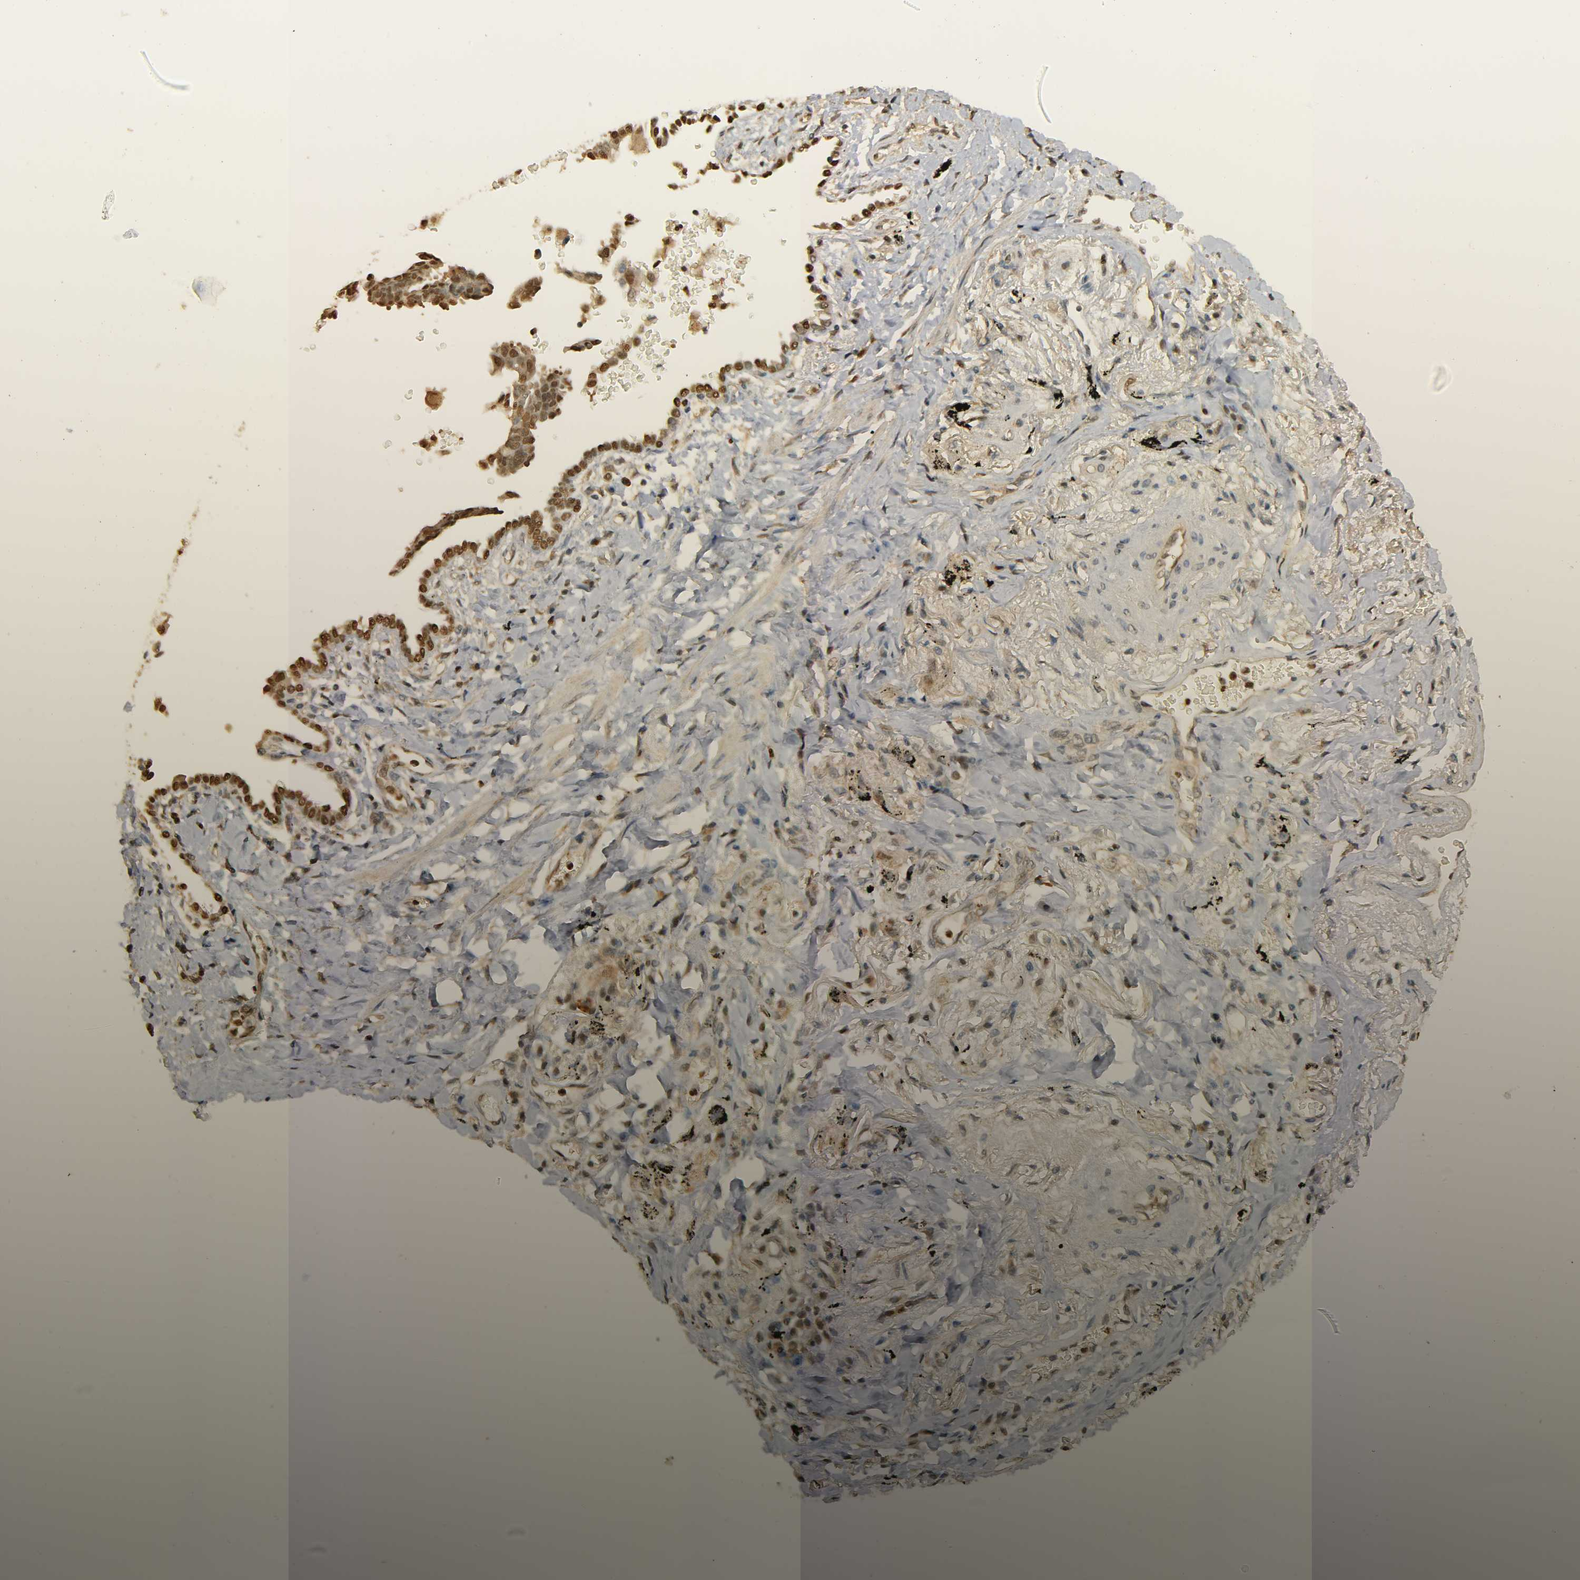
{"staining": {"intensity": "moderate", "quantity": ">75%", "location": "cytoplasmic/membranous,nuclear"}, "tissue": "lung cancer", "cell_type": "Tumor cells", "image_type": "cancer", "snomed": [{"axis": "morphology", "description": "Adenocarcinoma, NOS"}, {"axis": "topography", "description": "Lung"}], "caption": "Immunohistochemistry staining of lung cancer, which reveals medium levels of moderate cytoplasmic/membranous and nuclear positivity in about >75% of tumor cells indicating moderate cytoplasmic/membranous and nuclear protein positivity. The staining was performed using DAB (brown) for protein detection and nuclei were counterstained in hematoxylin (blue).", "gene": "ZFPM2", "patient": {"sex": "female", "age": 64}}